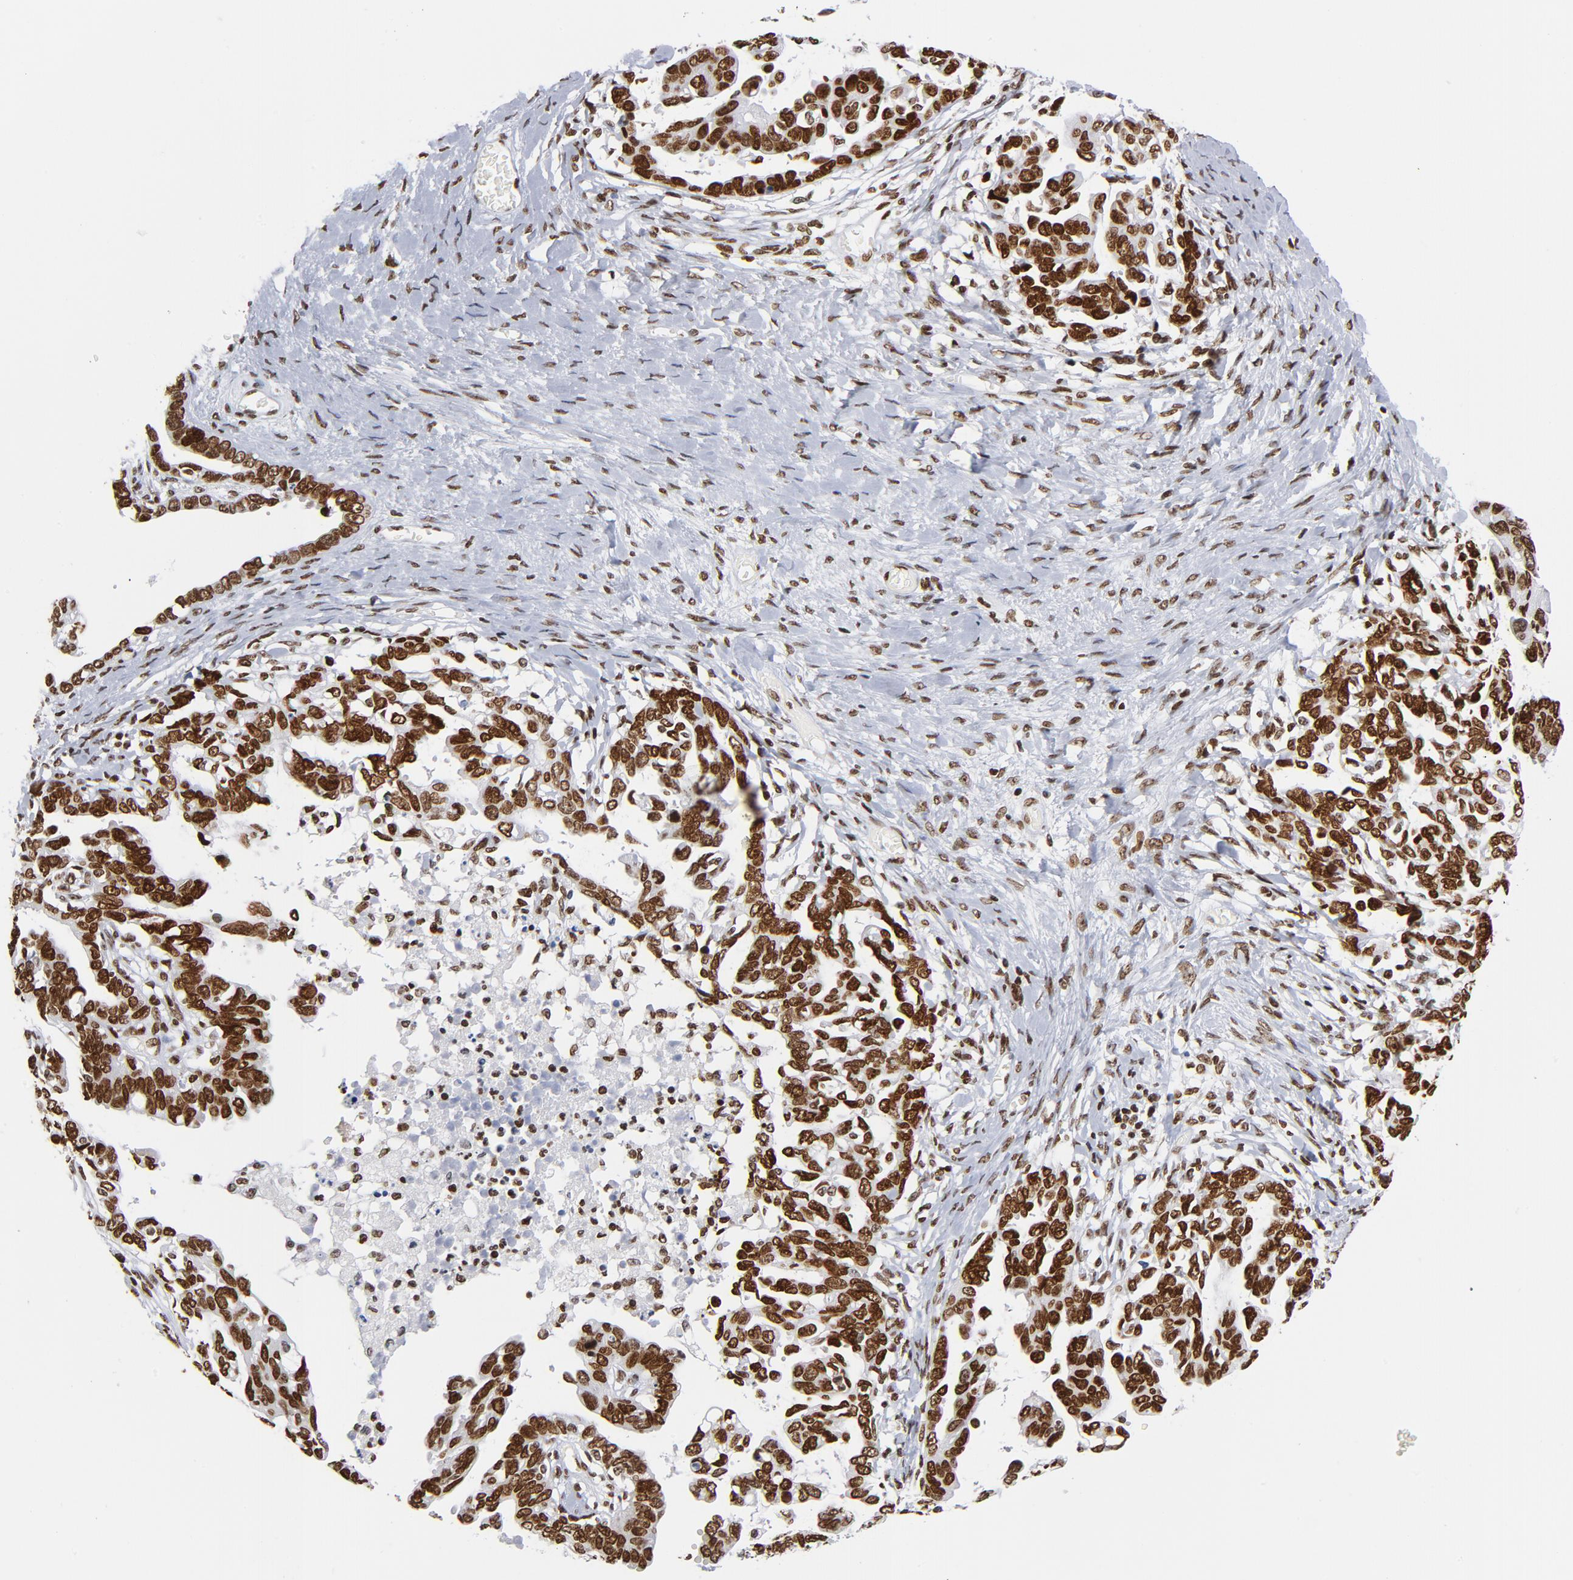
{"staining": {"intensity": "strong", "quantity": ">75%", "location": "nuclear"}, "tissue": "ovarian cancer", "cell_type": "Tumor cells", "image_type": "cancer", "snomed": [{"axis": "morphology", "description": "Cystadenocarcinoma, serous, NOS"}, {"axis": "topography", "description": "Ovary"}], "caption": "Approximately >75% of tumor cells in human serous cystadenocarcinoma (ovarian) exhibit strong nuclear protein expression as visualized by brown immunohistochemical staining.", "gene": "TOP2B", "patient": {"sex": "female", "age": 69}}